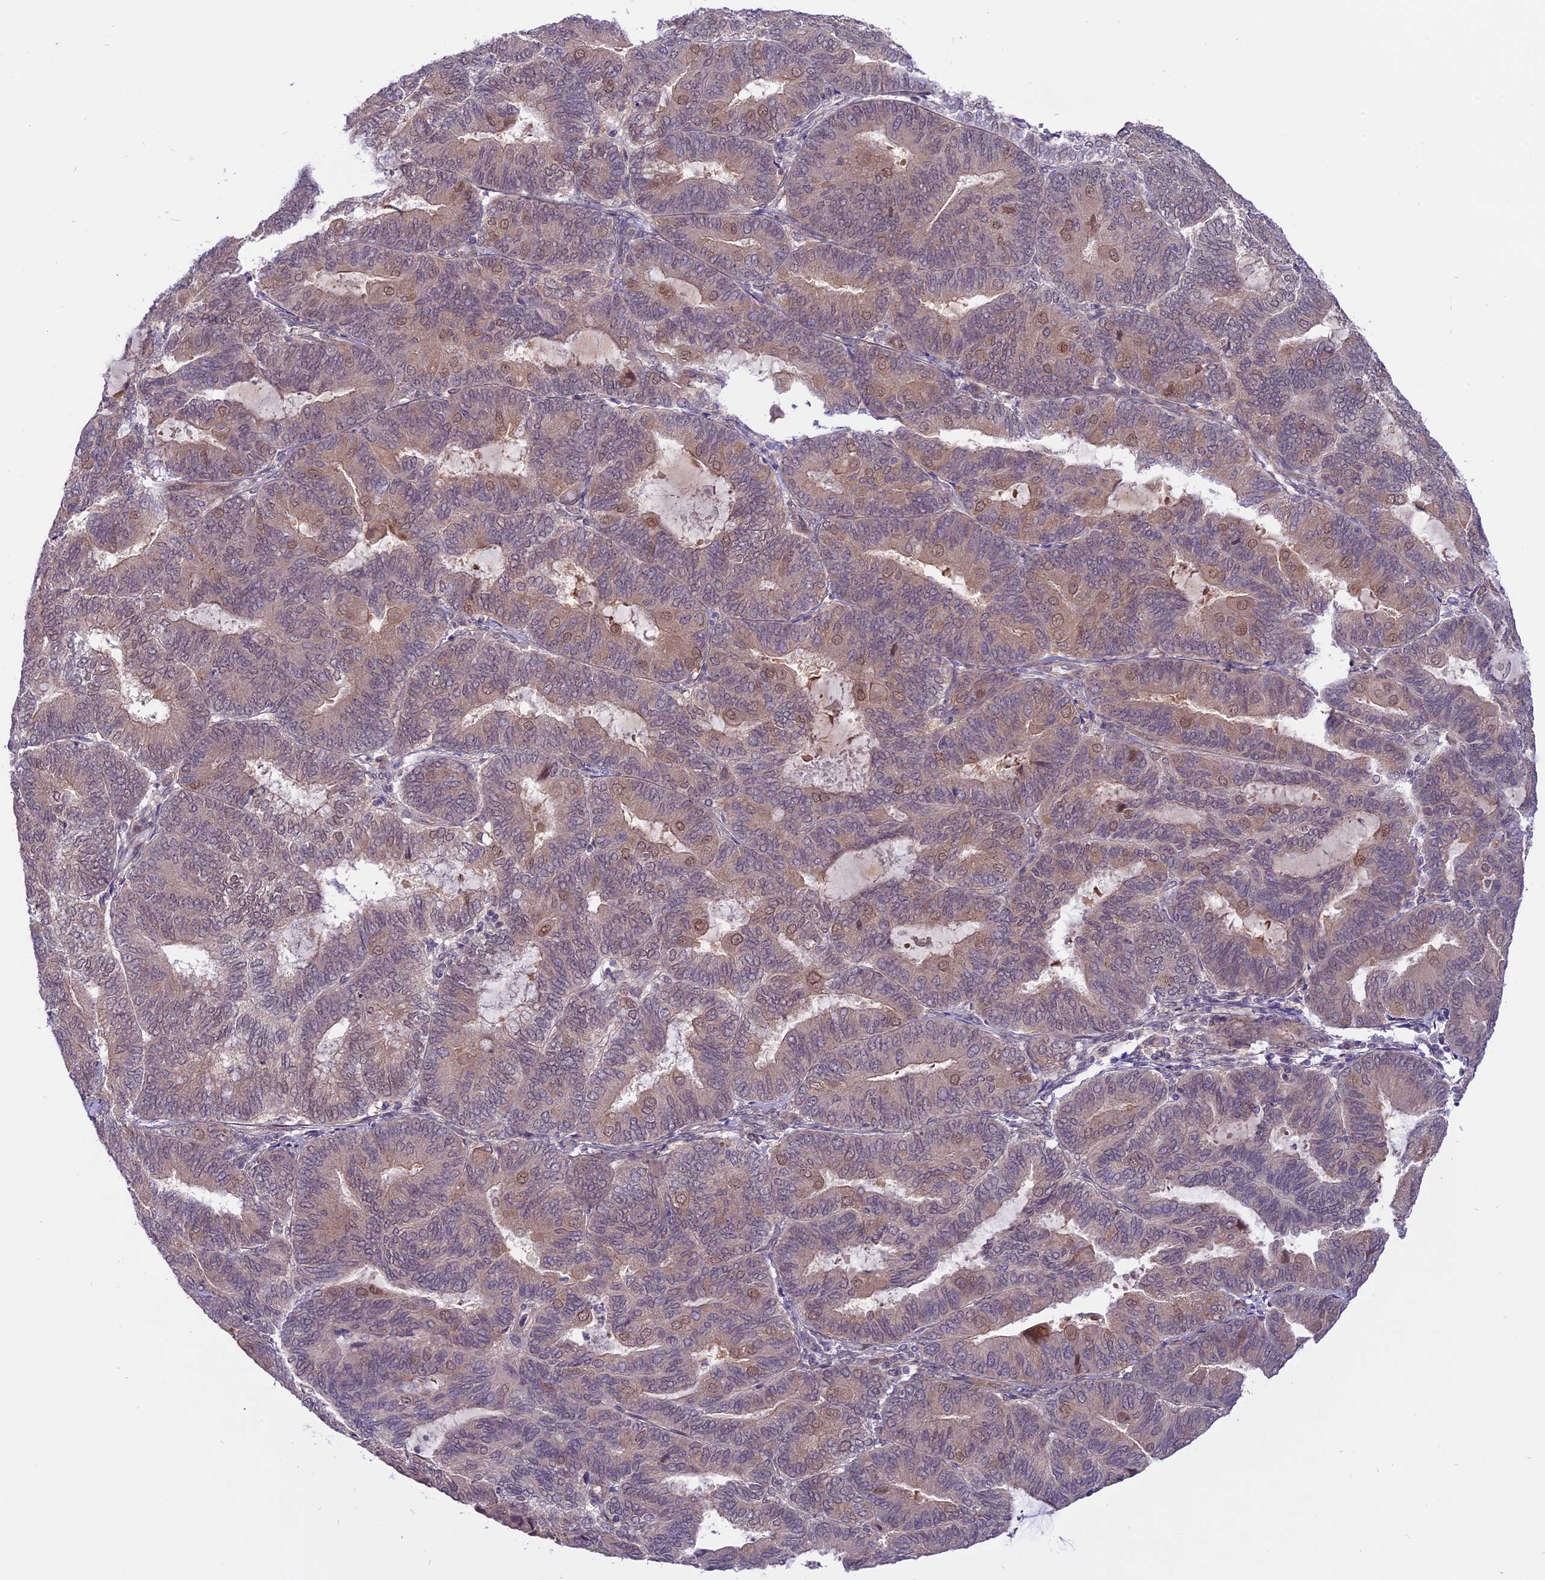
{"staining": {"intensity": "weak", "quantity": "<25%", "location": "nuclear"}, "tissue": "endometrial cancer", "cell_type": "Tumor cells", "image_type": "cancer", "snomed": [{"axis": "morphology", "description": "Adenocarcinoma, NOS"}, {"axis": "topography", "description": "Endometrium"}], "caption": "IHC photomicrograph of neoplastic tissue: human endometrial cancer stained with DAB demonstrates no significant protein positivity in tumor cells.", "gene": "SPRED1", "patient": {"sex": "female", "age": 81}}